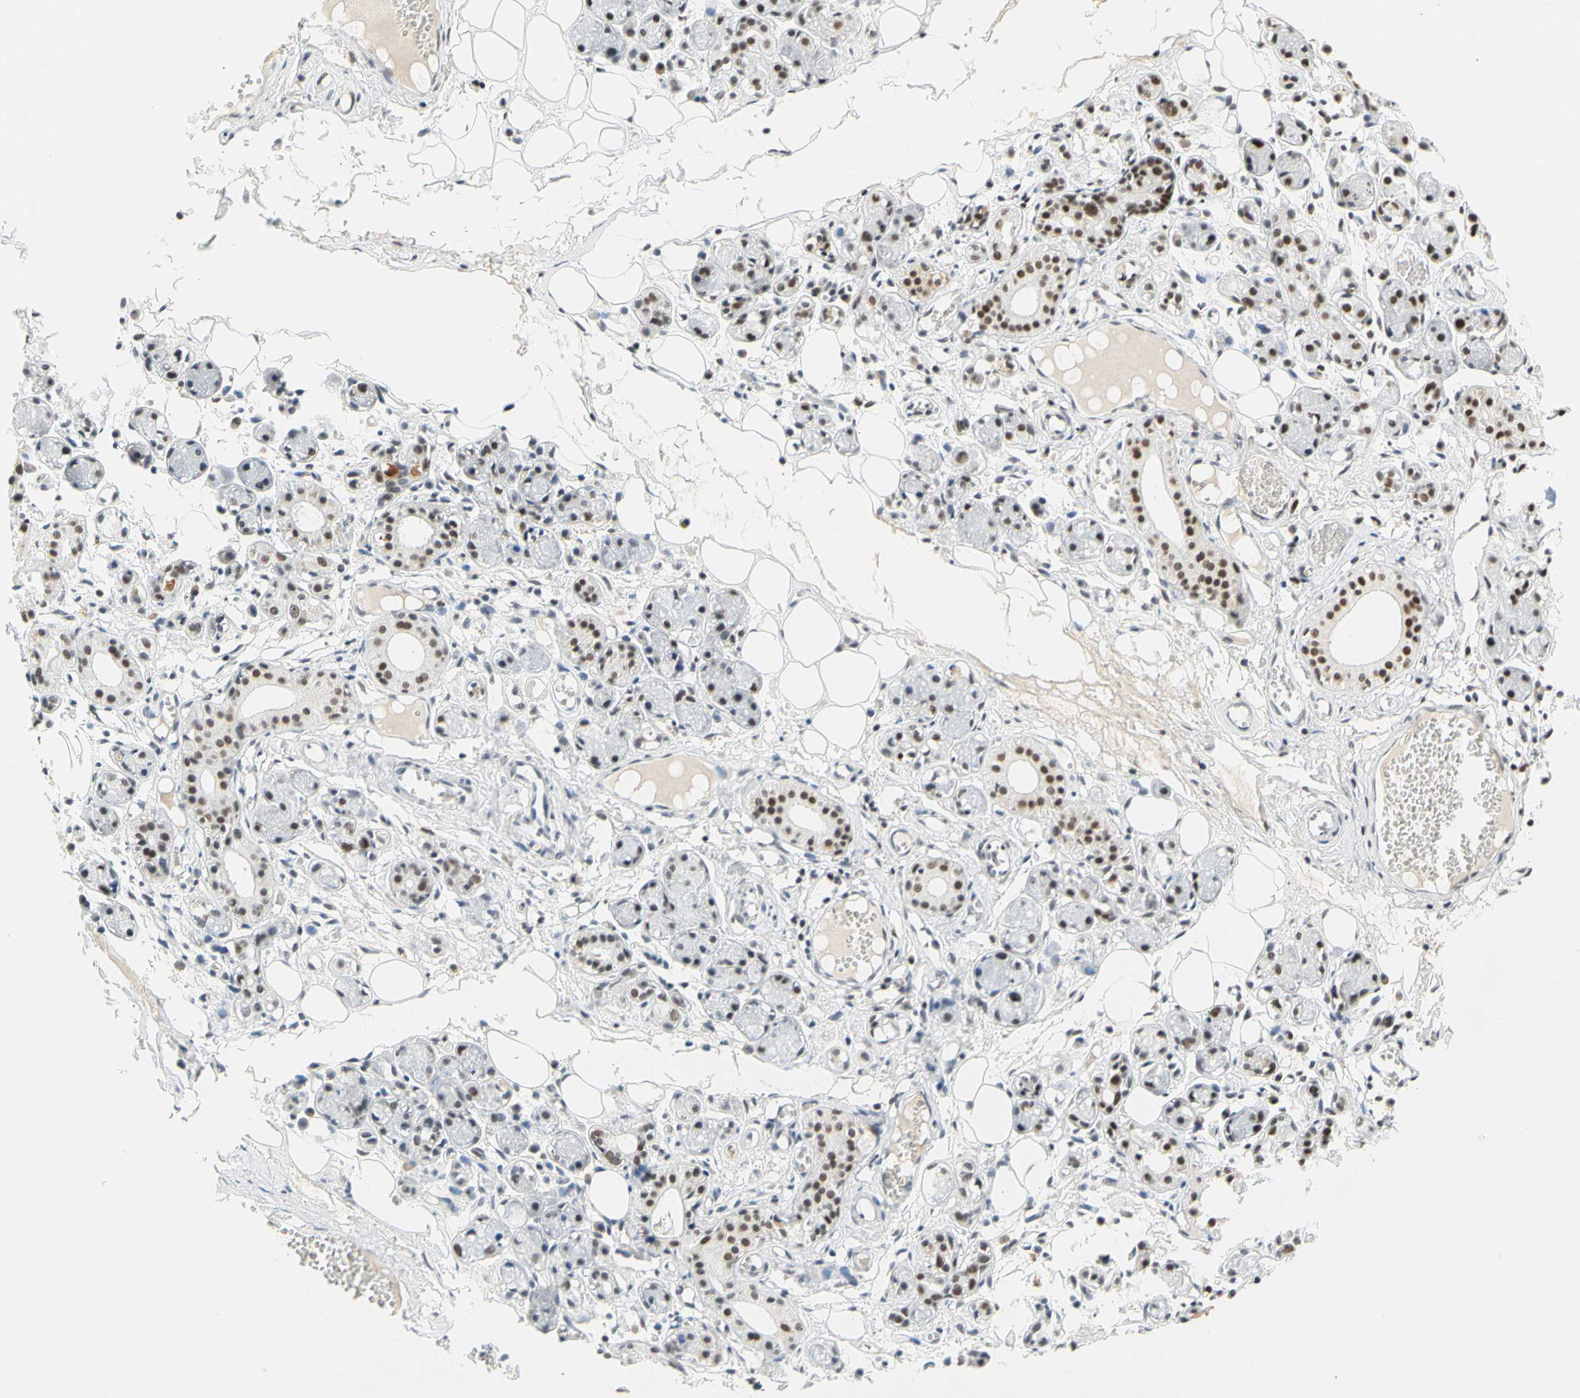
{"staining": {"intensity": "moderate", "quantity": ">75%", "location": "nuclear"}, "tissue": "adipose tissue", "cell_type": "Adipocytes", "image_type": "normal", "snomed": [{"axis": "morphology", "description": "Normal tissue, NOS"}, {"axis": "morphology", "description": "Inflammation, NOS"}, {"axis": "topography", "description": "Vascular tissue"}, {"axis": "topography", "description": "Salivary gland"}], "caption": "An IHC histopathology image of normal tissue is shown. Protein staining in brown labels moderate nuclear positivity in adipose tissue within adipocytes. (brown staining indicates protein expression, while blue staining denotes nuclei).", "gene": "ZSCAN16", "patient": {"sex": "female", "age": 75}}